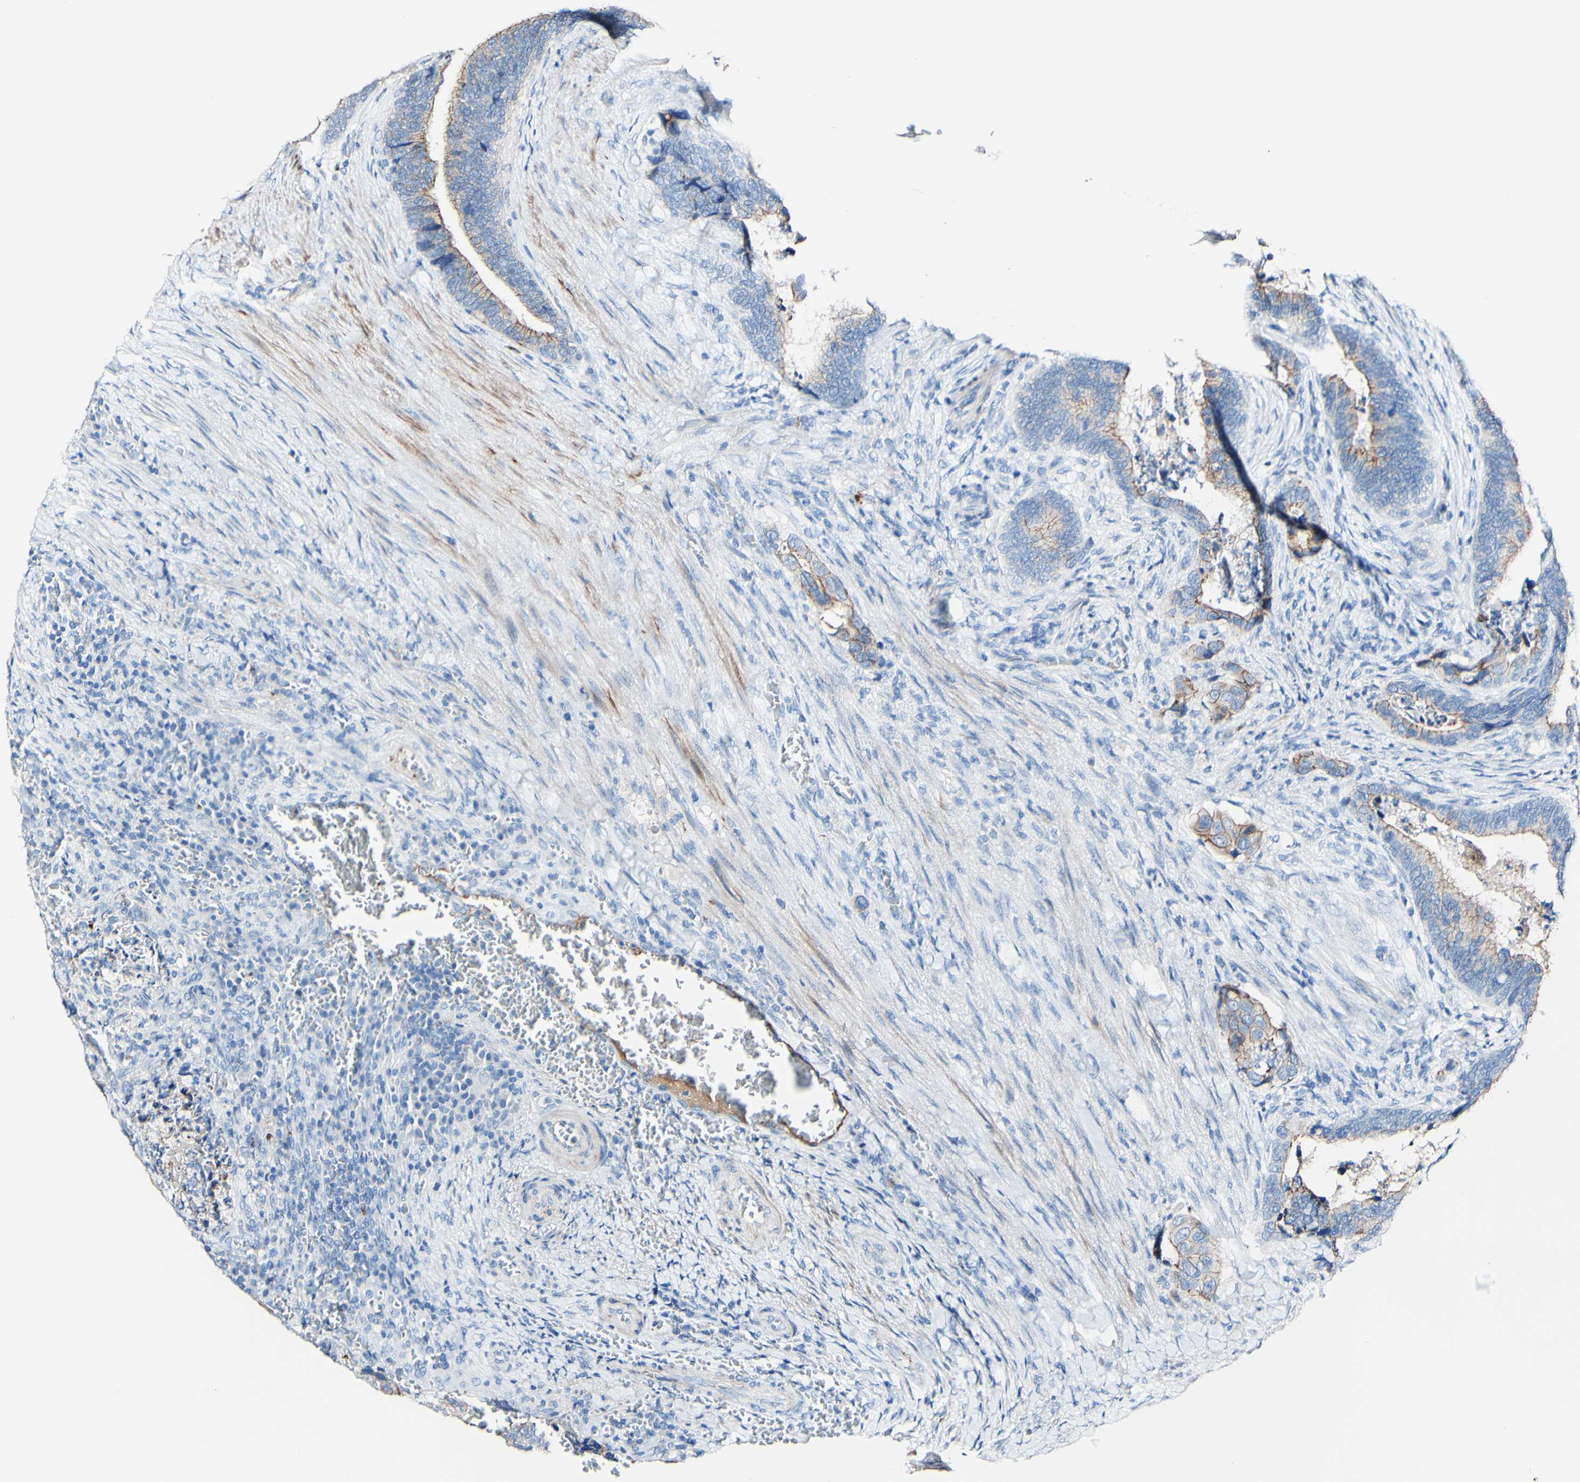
{"staining": {"intensity": "moderate", "quantity": ">75%", "location": "cytoplasmic/membranous"}, "tissue": "colorectal cancer", "cell_type": "Tumor cells", "image_type": "cancer", "snomed": [{"axis": "morphology", "description": "Adenocarcinoma, NOS"}, {"axis": "topography", "description": "Colon"}], "caption": "Immunohistochemistry (IHC) micrograph of colorectal cancer (adenocarcinoma) stained for a protein (brown), which reveals medium levels of moderate cytoplasmic/membranous positivity in about >75% of tumor cells.", "gene": "DSC2", "patient": {"sex": "male", "age": 72}}